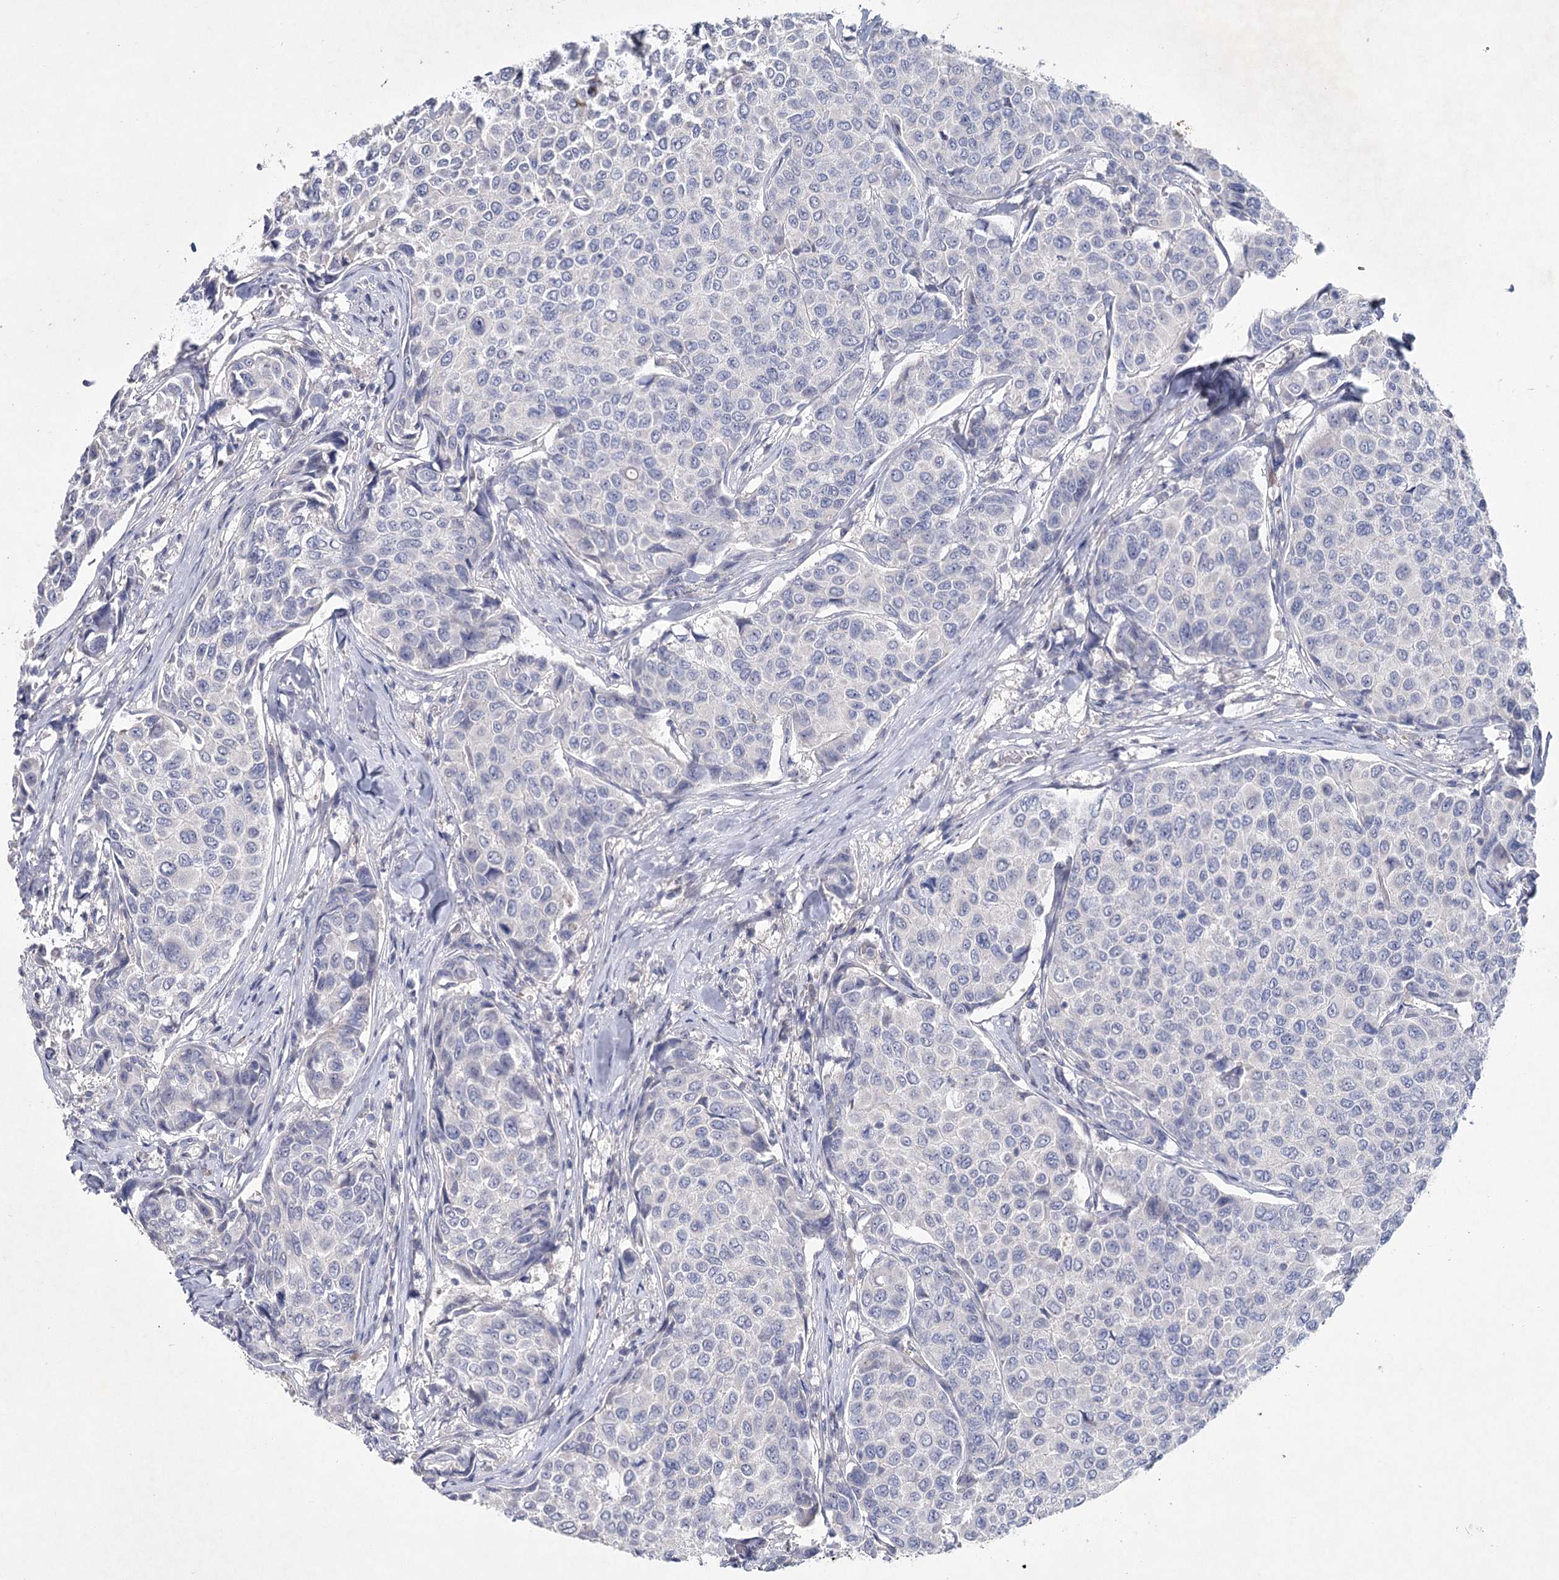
{"staining": {"intensity": "negative", "quantity": "none", "location": "none"}, "tissue": "breast cancer", "cell_type": "Tumor cells", "image_type": "cancer", "snomed": [{"axis": "morphology", "description": "Duct carcinoma"}, {"axis": "topography", "description": "Breast"}], "caption": "The histopathology image shows no staining of tumor cells in breast cancer (intraductal carcinoma).", "gene": "MAP3K13", "patient": {"sex": "female", "age": 55}}